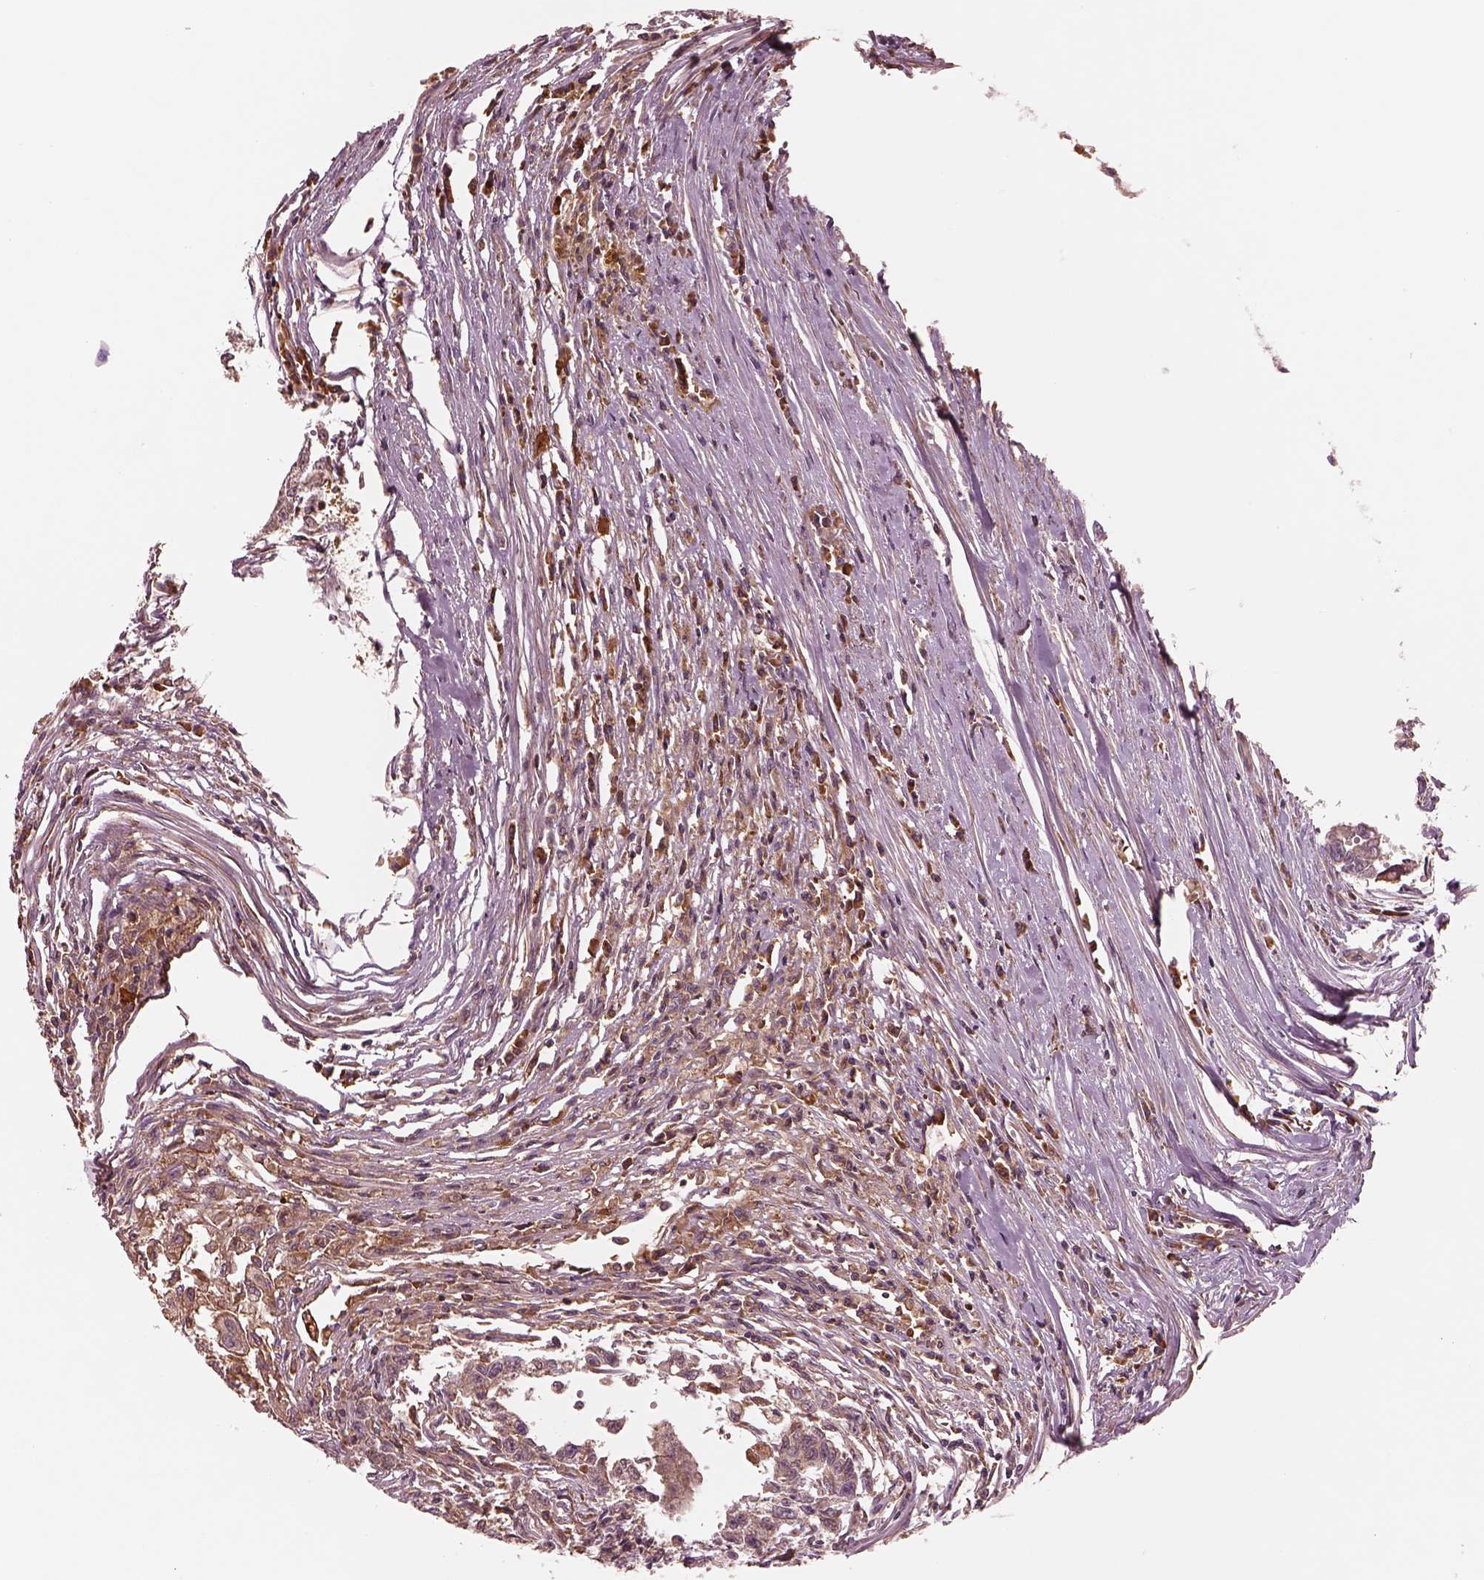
{"staining": {"intensity": "moderate", "quantity": "<25%", "location": "cytoplasmic/membranous"}, "tissue": "testis cancer", "cell_type": "Tumor cells", "image_type": "cancer", "snomed": [{"axis": "morphology", "description": "Carcinoma, Embryonal, NOS"}, {"axis": "morphology", "description": "Teratoma, malignant, NOS"}, {"axis": "topography", "description": "Testis"}], "caption": "Immunohistochemical staining of human embryonal carcinoma (testis) demonstrates moderate cytoplasmic/membranous protein expression in approximately <25% of tumor cells.", "gene": "ASCC2", "patient": {"sex": "male", "age": 24}}